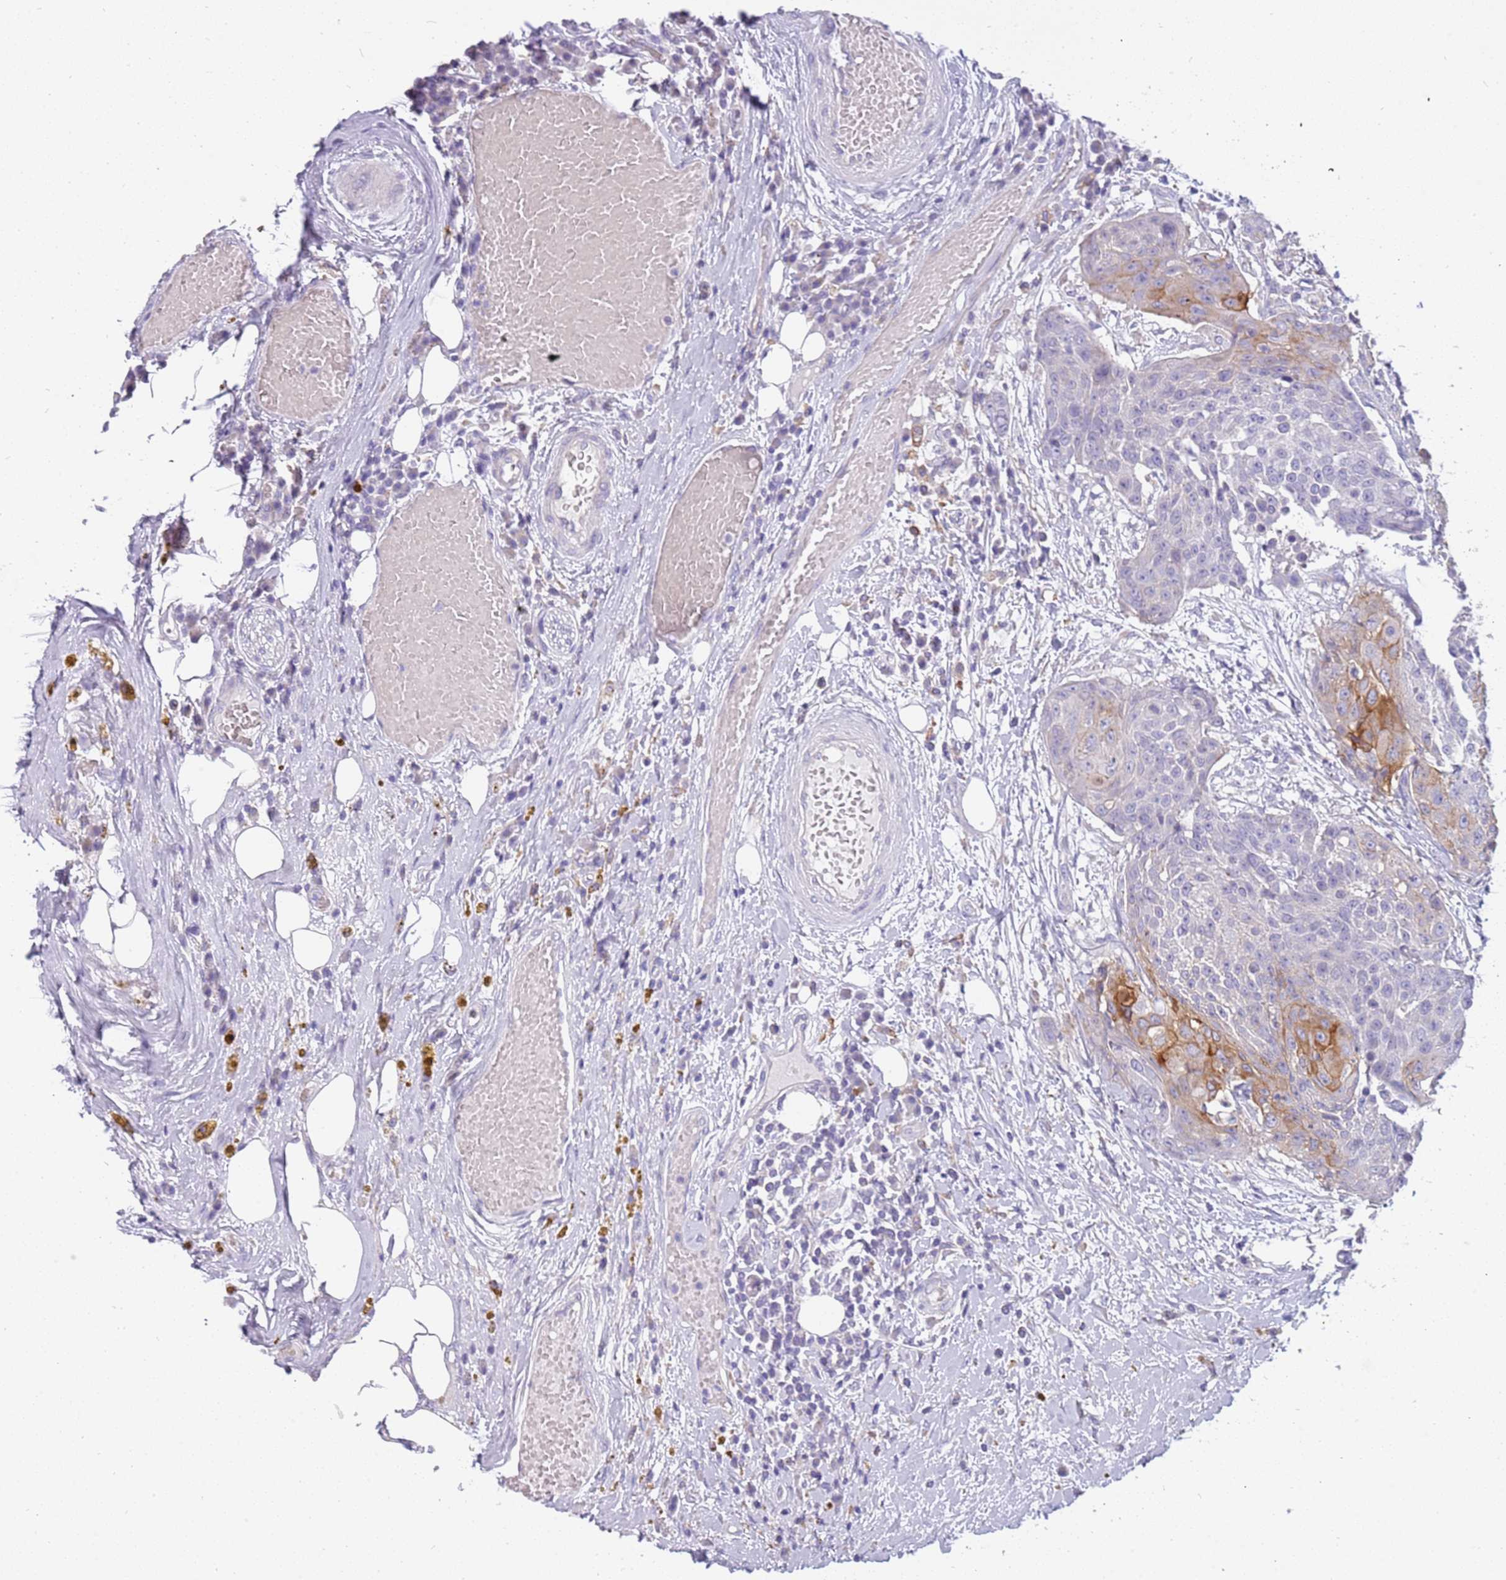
{"staining": {"intensity": "strong", "quantity": "<25%", "location": "cytoplasmic/membranous"}, "tissue": "urothelial cancer", "cell_type": "Tumor cells", "image_type": "cancer", "snomed": [{"axis": "morphology", "description": "Urothelial carcinoma, High grade"}, {"axis": "topography", "description": "Urinary bladder"}], "caption": "Immunohistochemical staining of human urothelial cancer displays strong cytoplasmic/membranous protein expression in about <25% of tumor cells.", "gene": "RHCG", "patient": {"sex": "female", "age": 63}}